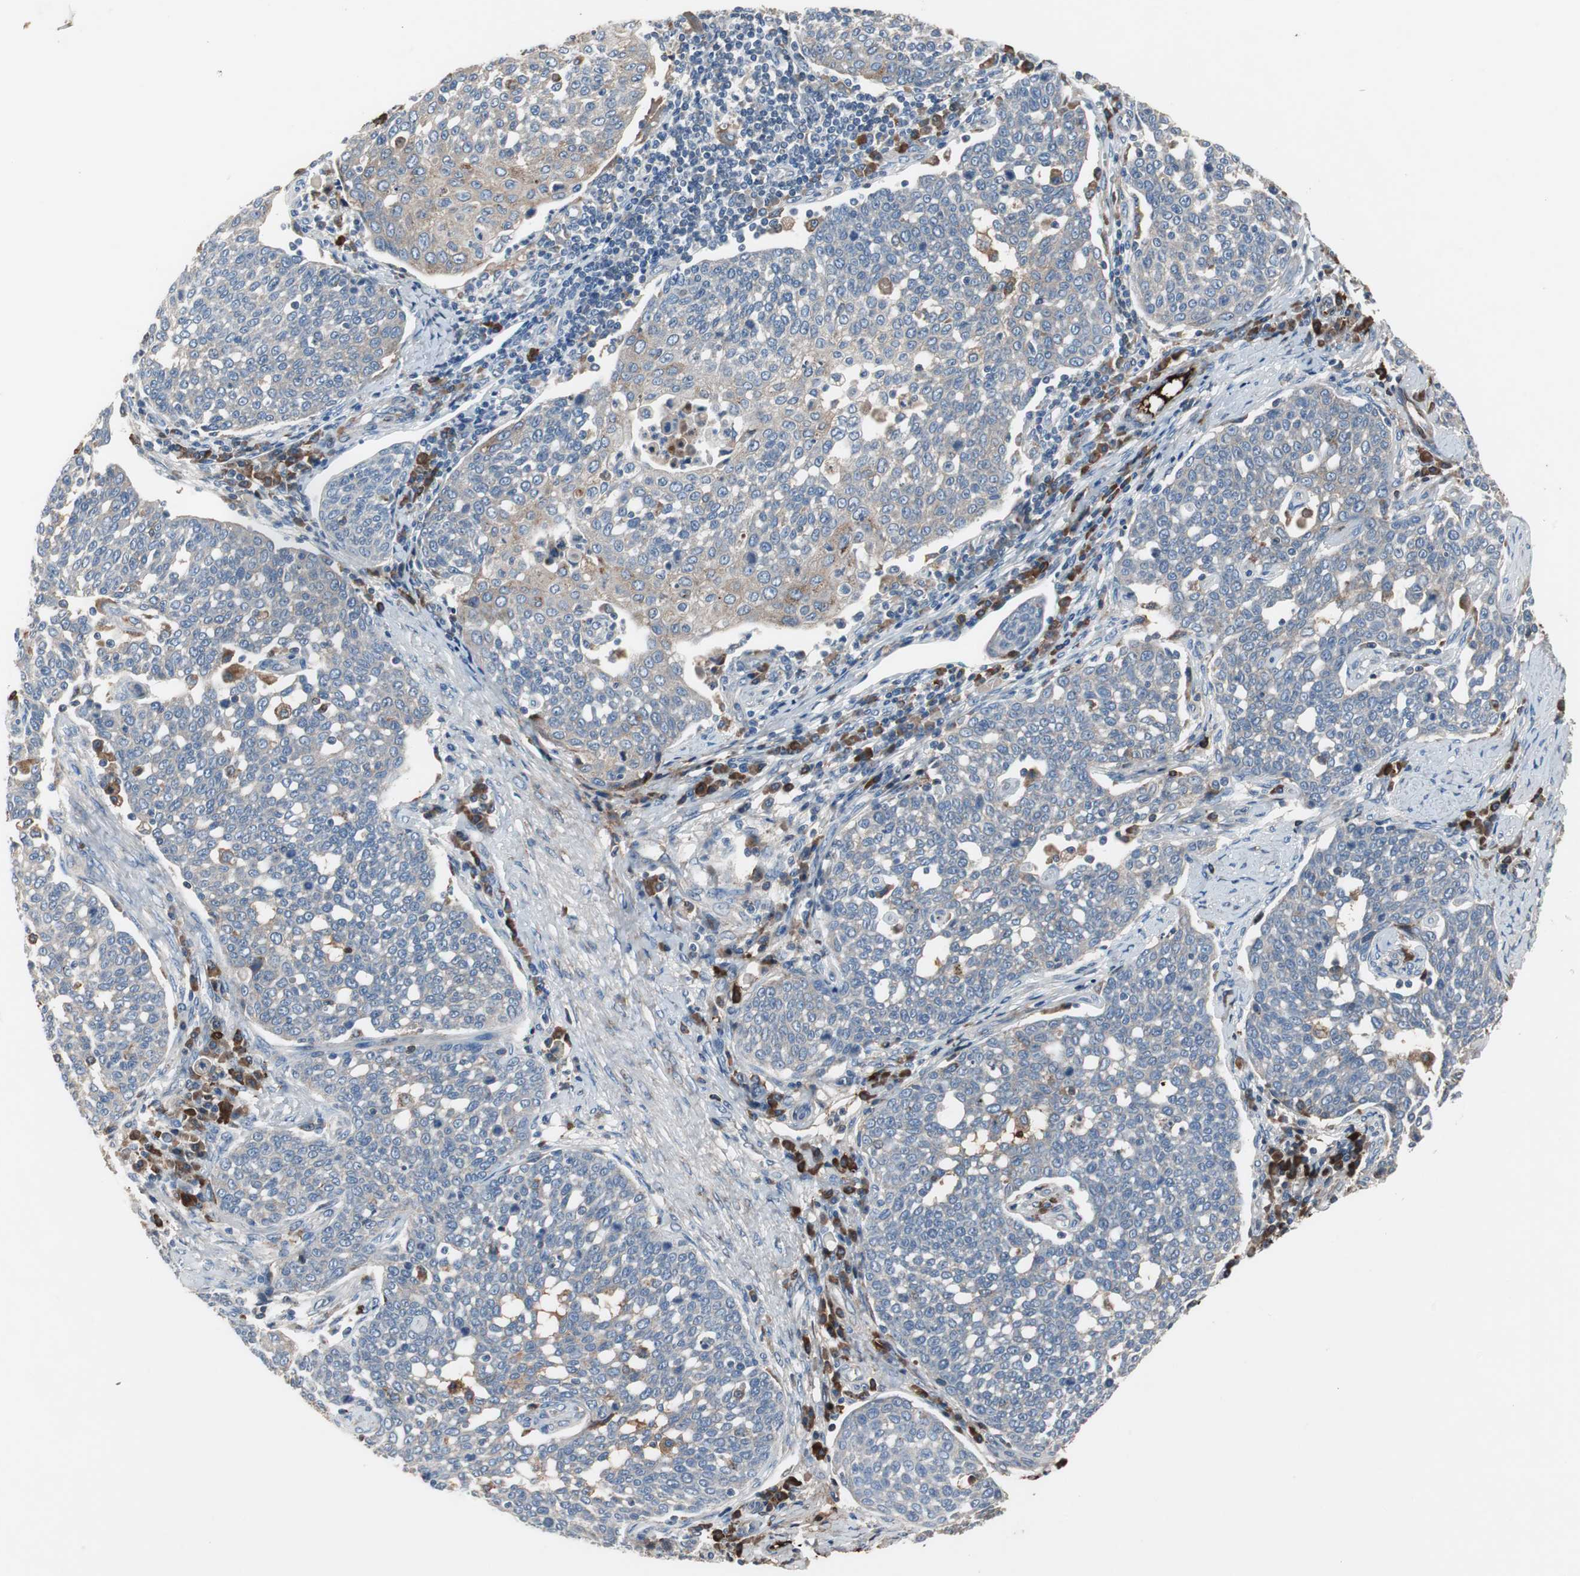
{"staining": {"intensity": "weak", "quantity": "<25%", "location": "cytoplasmic/membranous"}, "tissue": "cervical cancer", "cell_type": "Tumor cells", "image_type": "cancer", "snomed": [{"axis": "morphology", "description": "Squamous cell carcinoma, NOS"}, {"axis": "topography", "description": "Cervix"}], "caption": "Tumor cells show no significant protein positivity in cervical cancer (squamous cell carcinoma).", "gene": "SORT1", "patient": {"sex": "female", "age": 34}}